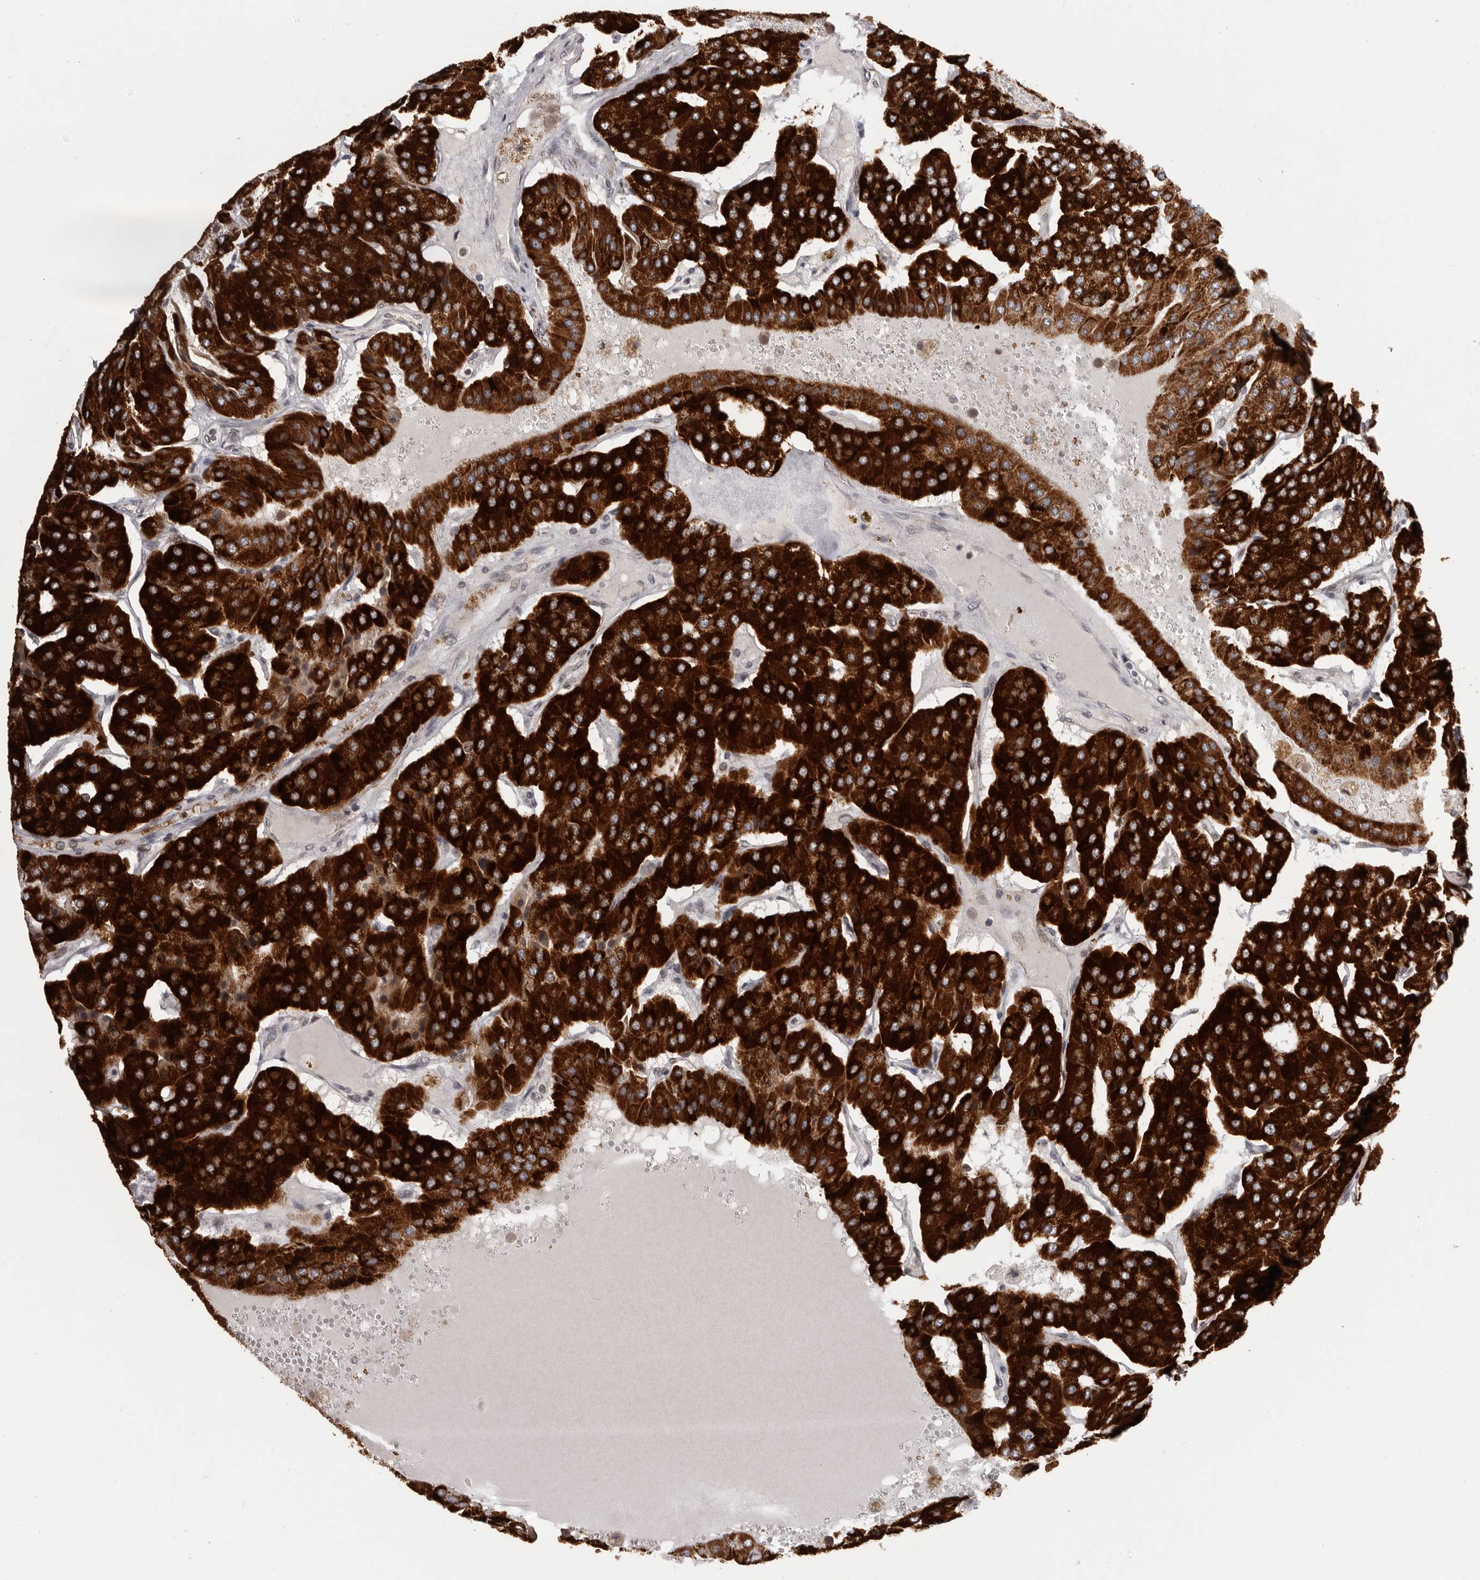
{"staining": {"intensity": "strong", "quantity": ">75%", "location": "cytoplasmic/membranous"}, "tissue": "parathyroid gland", "cell_type": "Glandular cells", "image_type": "normal", "snomed": [{"axis": "morphology", "description": "Normal tissue, NOS"}, {"axis": "morphology", "description": "Adenoma, NOS"}, {"axis": "topography", "description": "Parathyroid gland"}], "caption": "This is an image of immunohistochemistry staining of normal parathyroid gland, which shows strong staining in the cytoplasmic/membranous of glandular cells.", "gene": "C17orf99", "patient": {"sex": "female", "age": 86}}